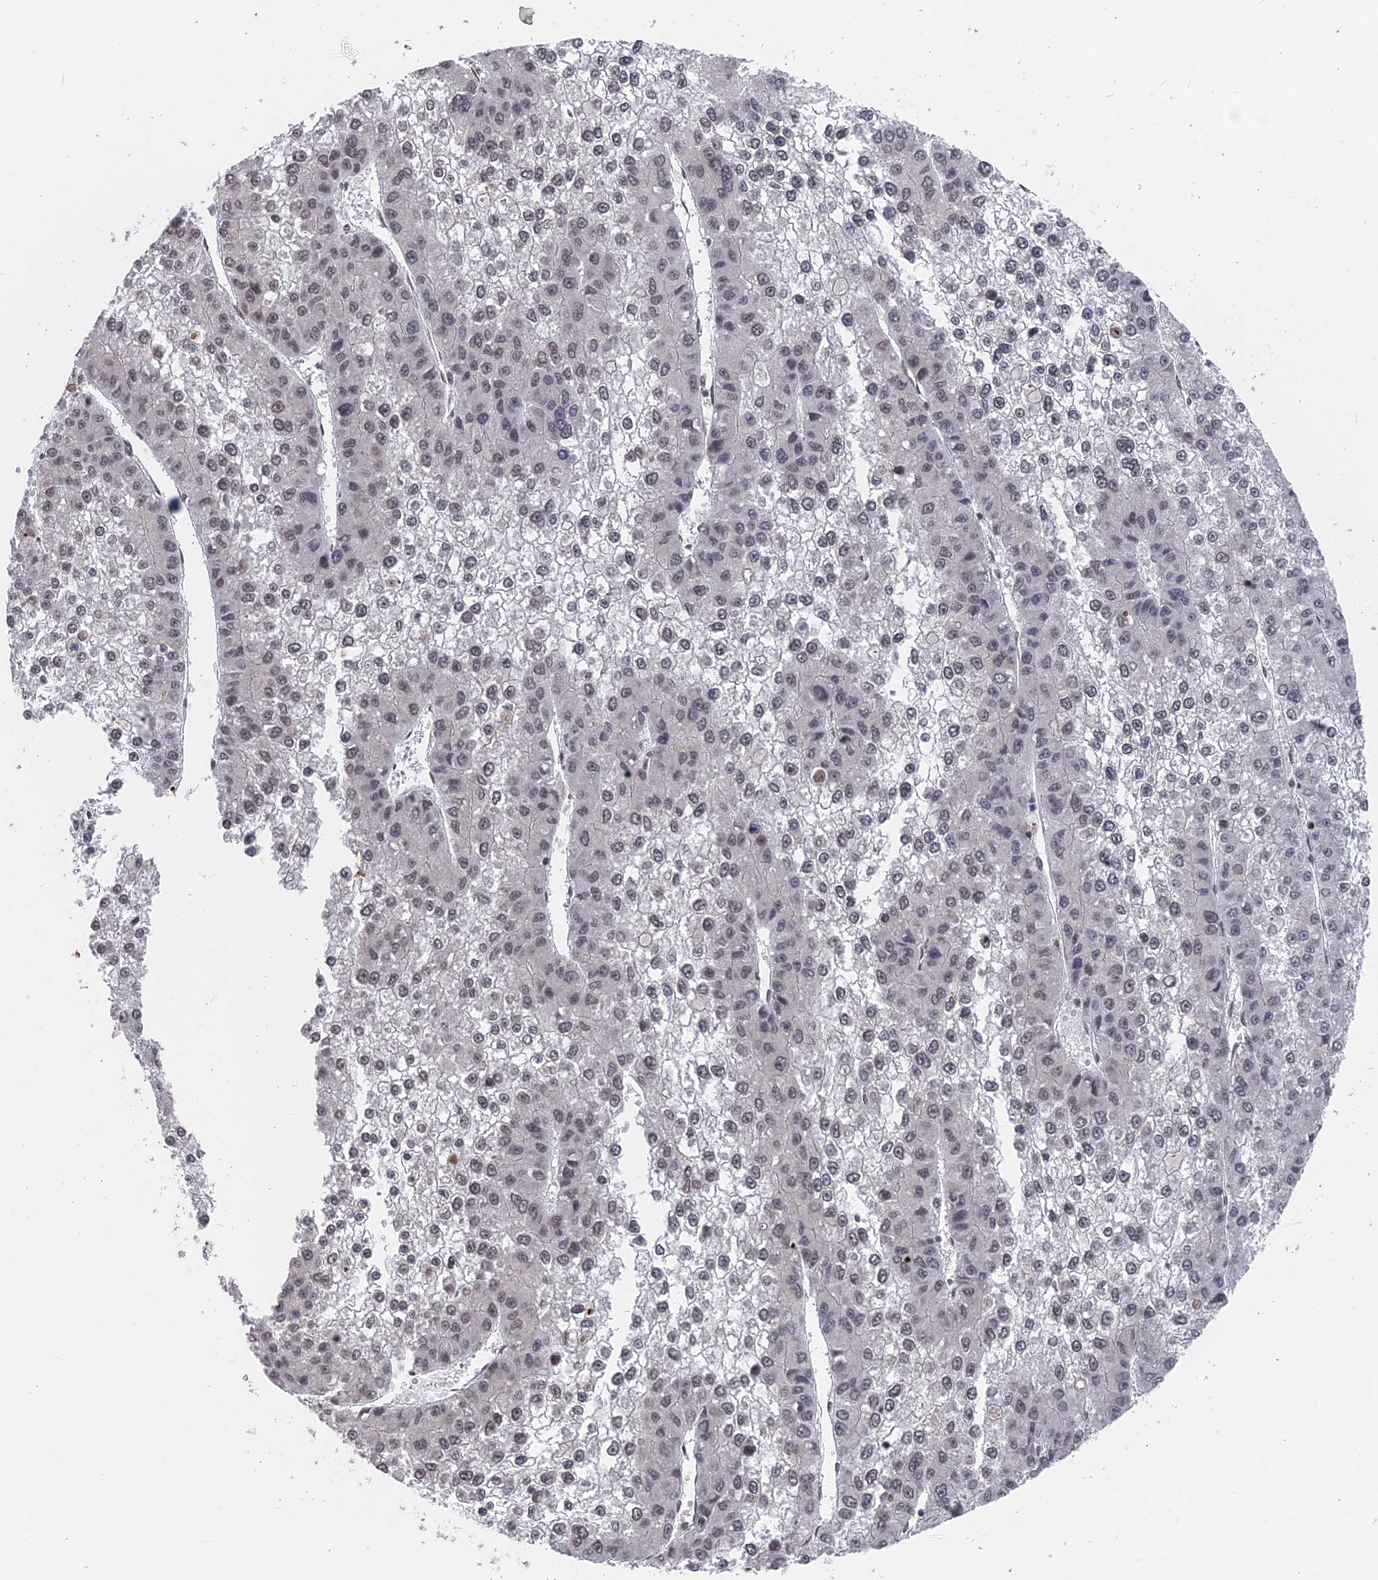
{"staining": {"intensity": "weak", "quantity": "<25%", "location": "nuclear"}, "tissue": "liver cancer", "cell_type": "Tumor cells", "image_type": "cancer", "snomed": [{"axis": "morphology", "description": "Carcinoma, Hepatocellular, NOS"}, {"axis": "topography", "description": "Liver"}], "caption": "This is an immunohistochemistry (IHC) image of liver cancer (hepatocellular carcinoma). There is no staining in tumor cells.", "gene": "NR2C2AP", "patient": {"sex": "female", "age": 73}}